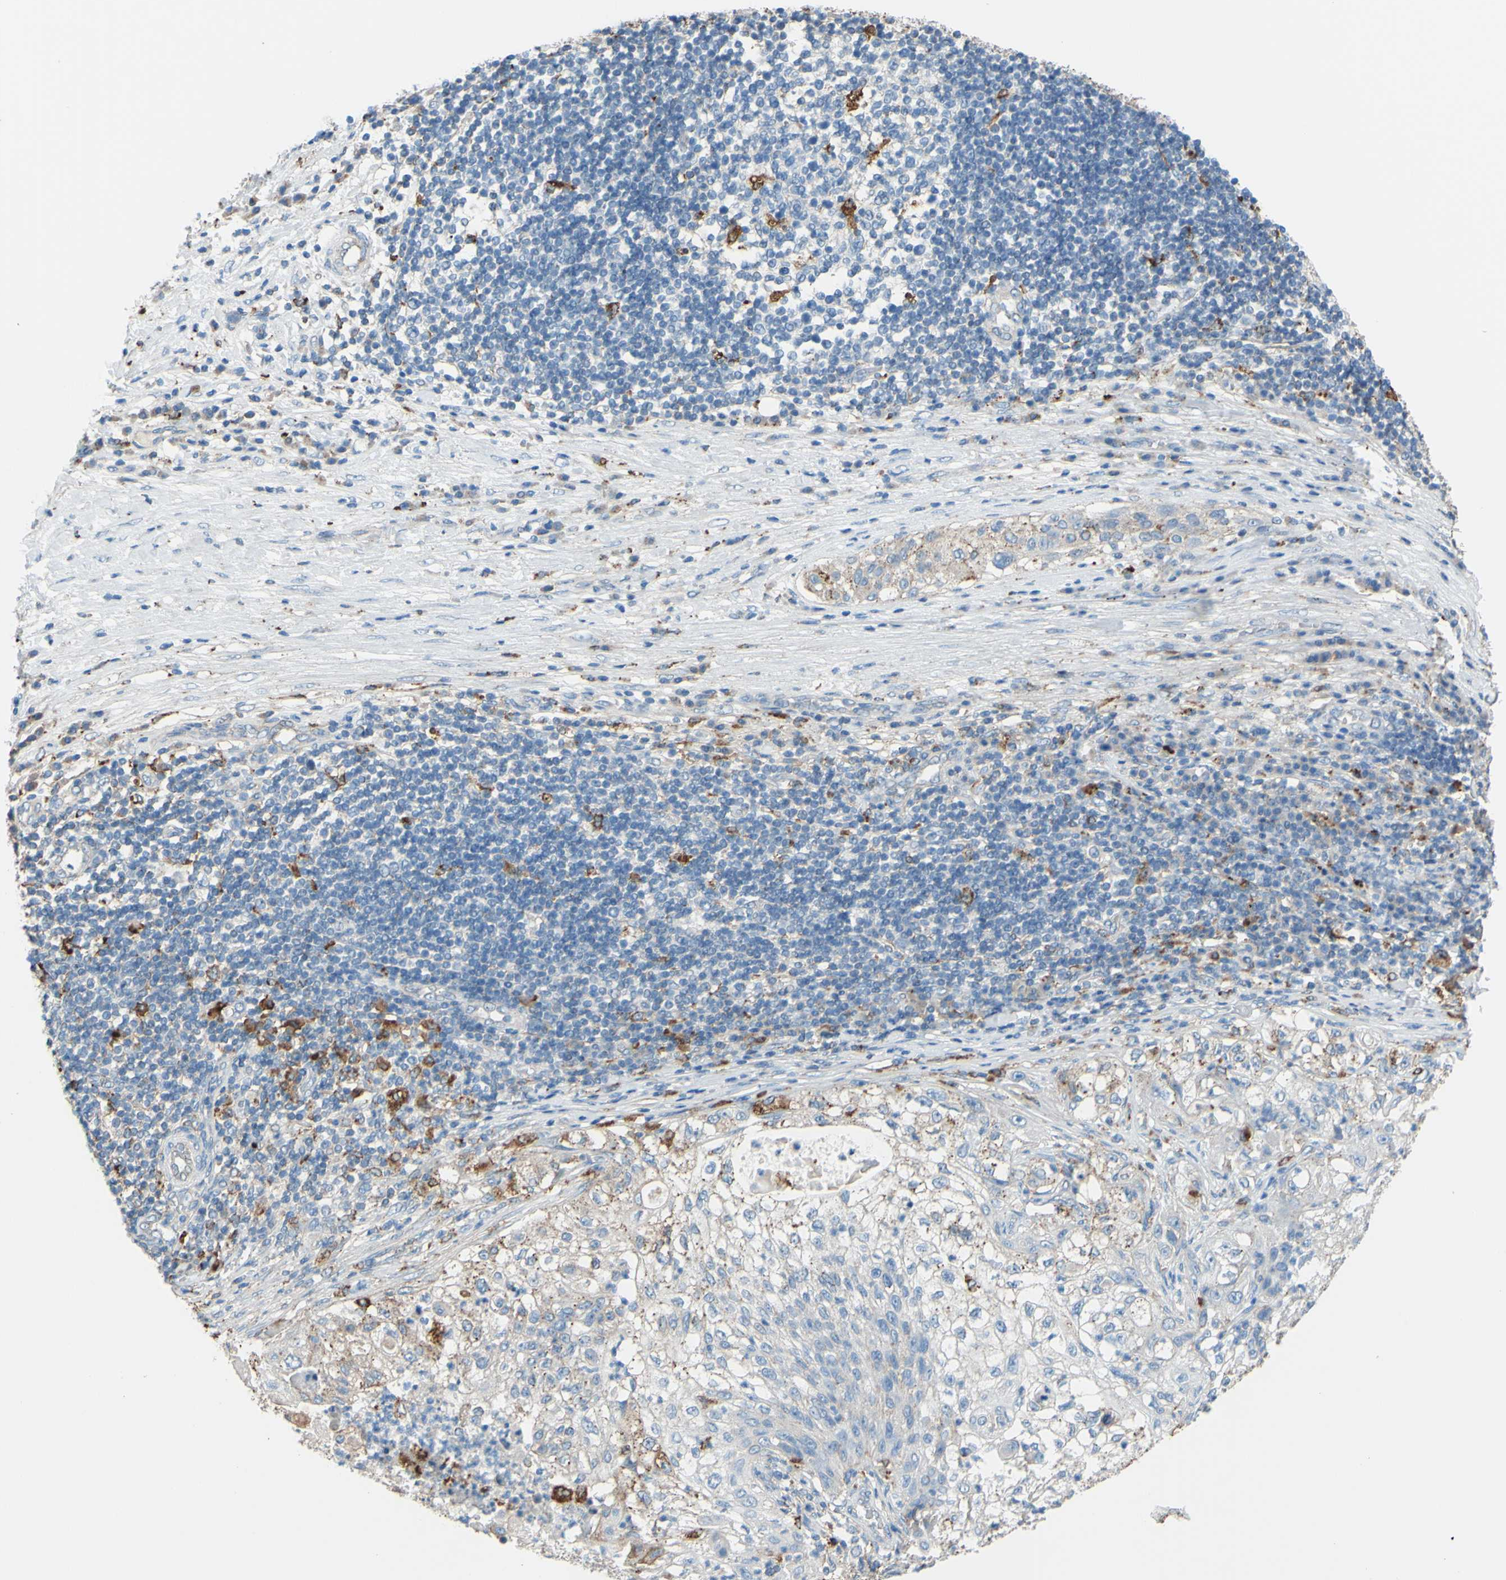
{"staining": {"intensity": "negative", "quantity": "none", "location": "none"}, "tissue": "lung cancer", "cell_type": "Tumor cells", "image_type": "cancer", "snomed": [{"axis": "morphology", "description": "Inflammation, NOS"}, {"axis": "morphology", "description": "Squamous cell carcinoma, NOS"}, {"axis": "topography", "description": "Lymph node"}, {"axis": "topography", "description": "Soft tissue"}, {"axis": "topography", "description": "Lung"}], "caption": "A photomicrograph of lung cancer stained for a protein reveals no brown staining in tumor cells. Brightfield microscopy of IHC stained with DAB (3,3'-diaminobenzidine) (brown) and hematoxylin (blue), captured at high magnification.", "gene": "CTSD", "patient": {"sex": "male", "age": 66}}